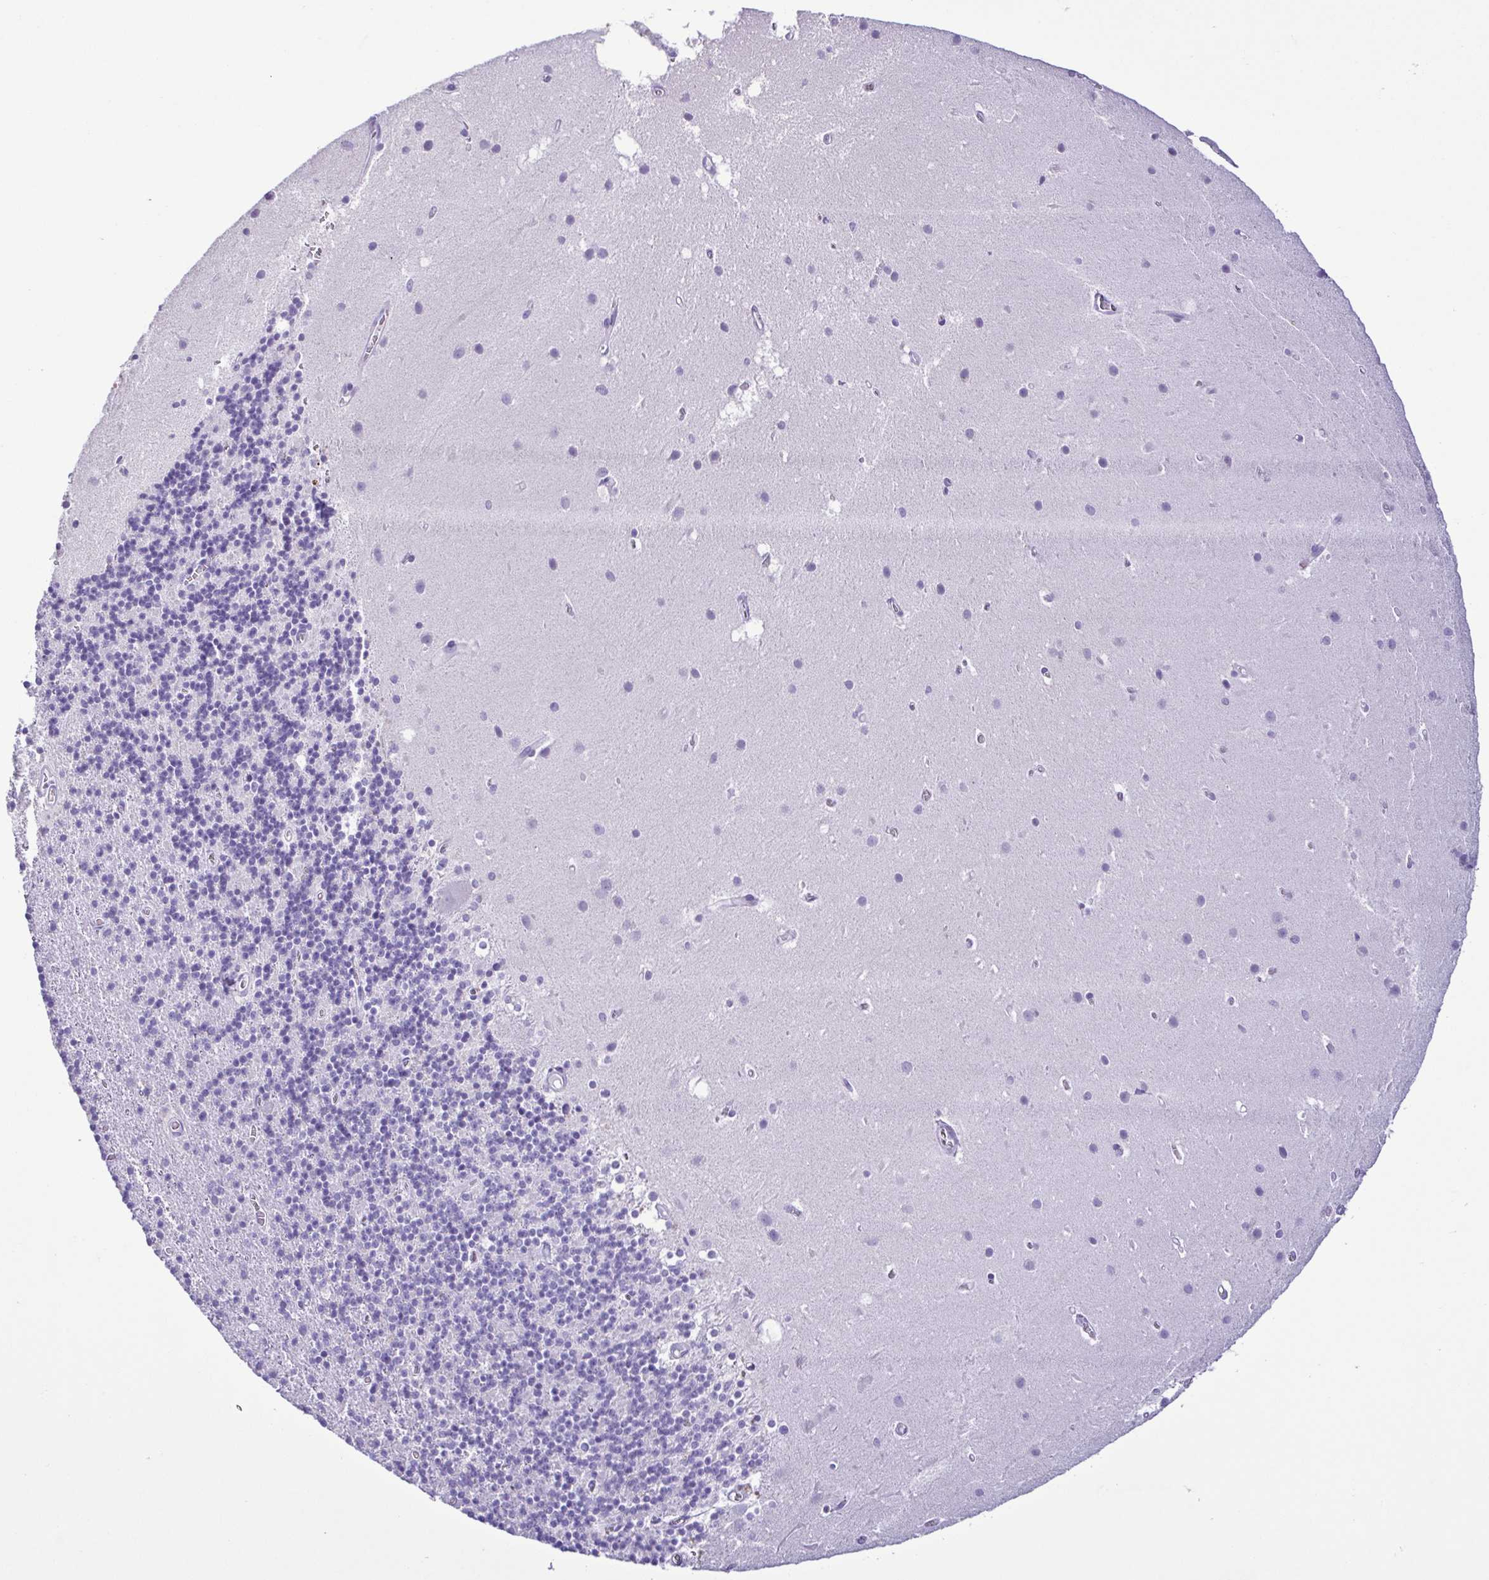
{"staining": {"intensity": "negative", "quantity": "none", "location": "none"}, "tissue": "cerebellum", "cell_type": "Cells in granular layer", "image_type": "normal", "snomed": [{"axis": "morphology", "description": "Normal tissue, NOS"}, {"axis": "topography", "description": "Cerebellum"}], "caption": "This is a image of immunohistochemistry staining of unremarkable cerebellum, which shows no positivity in cells in granular layer. (Stains: DAB immunohistochemistry with hematoxylin counter stain, Microscopy: brightfield microscopy at high magnification).", "gene": "CBY2", "patient": {"sex": "male", "age": 70}}